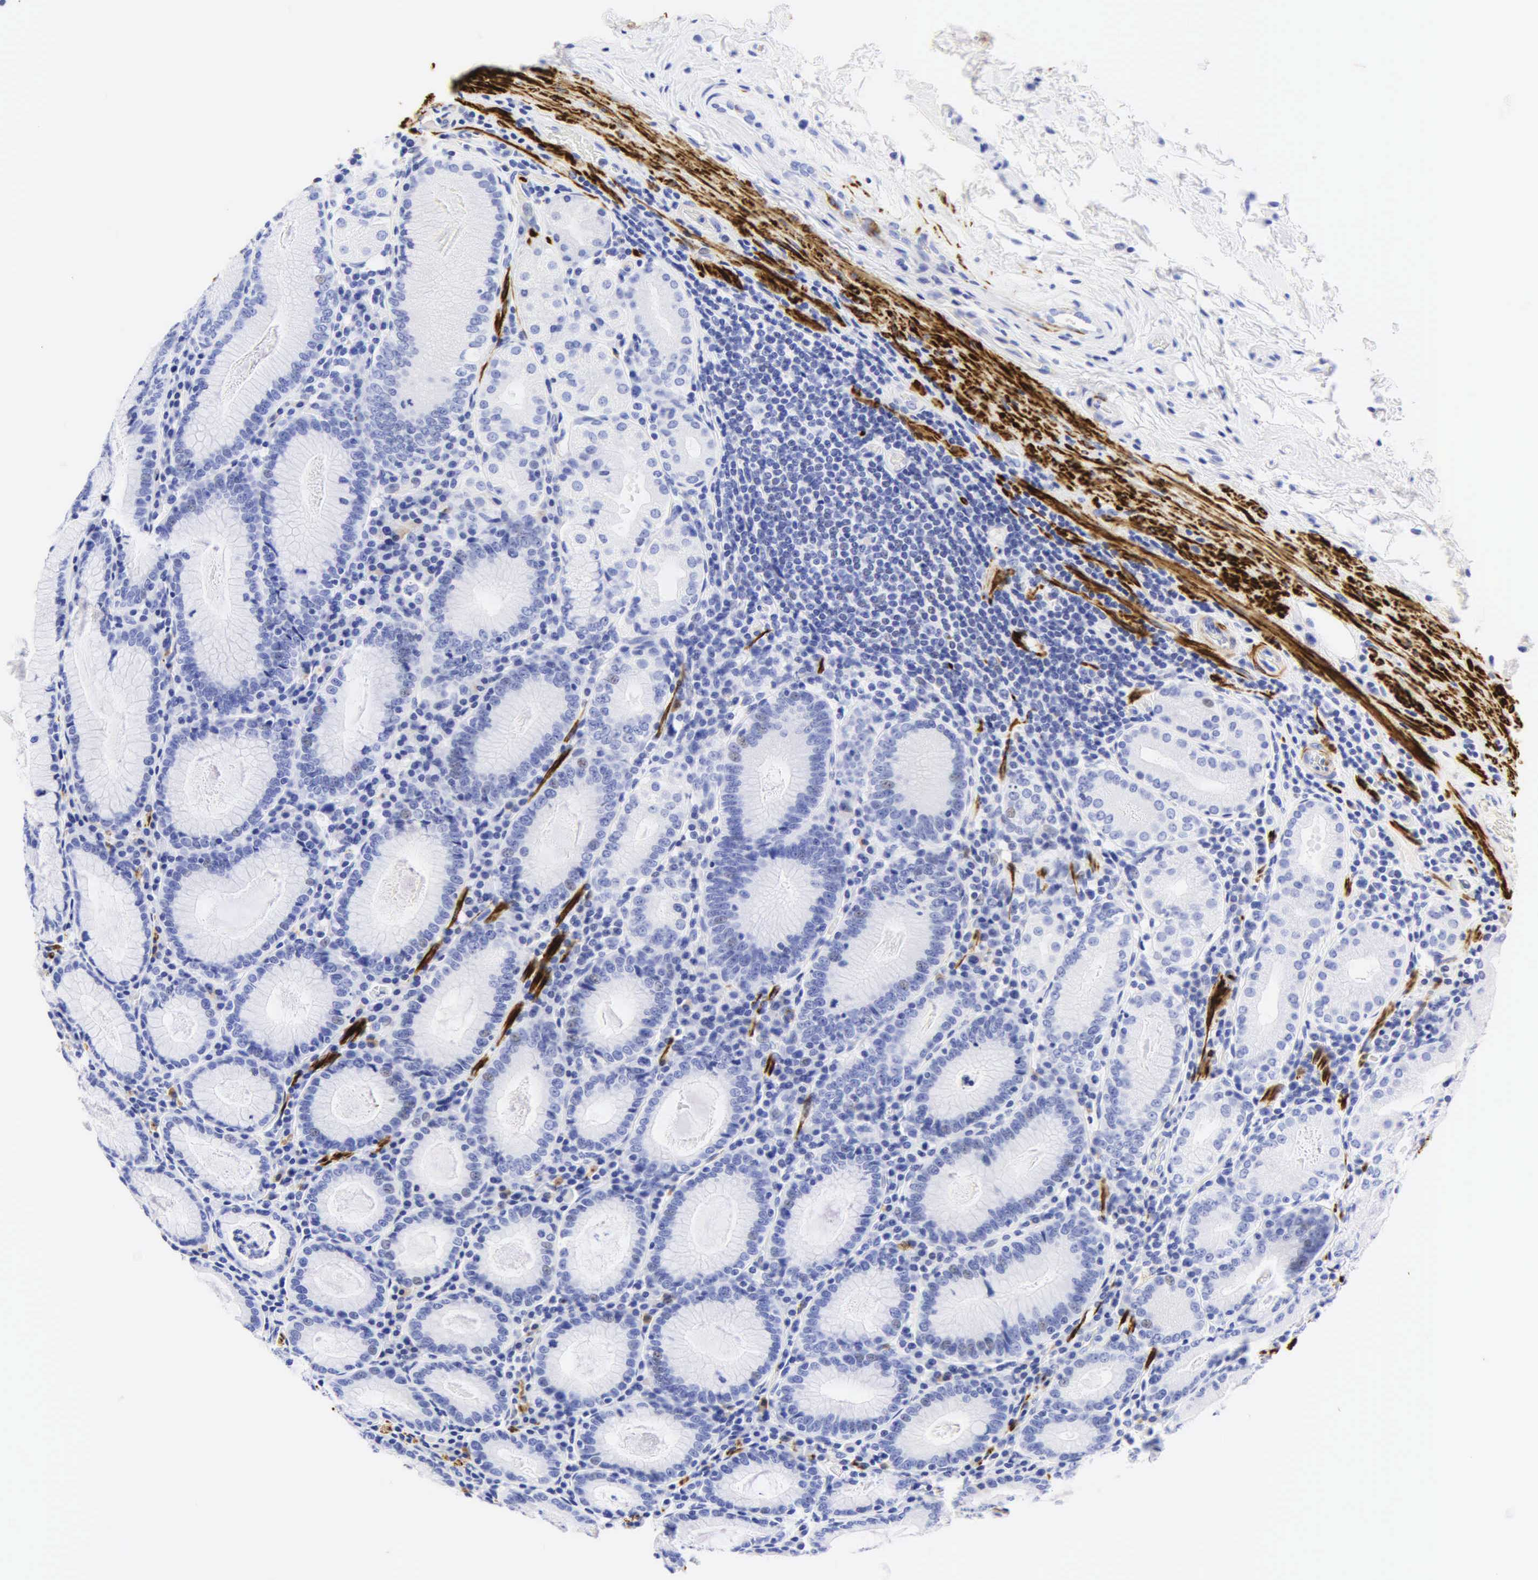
{"staining": {"intensity": "negative", "quantity": "none", "location": "none"}, "tissue": "stomach", "cell_type": "Glandular cells", "image_type": "normal", "snomed": [{"axis": "morphology", "description": "Normal tissue, NOS"}, {"axis": "topography", "description": "Stomach, lower"}], "caption": "The histopathology image reveals no staining of glandular cells in normal stomach. The staining was performed using DAB (3,3'-diaminobenzidine) to visualize the protein expression in brown, while the nuclei were stained in blue with hematoxylin (Magnification: 20x).", "gene": "DES", "patient": {"sex": "female", "age": 43}}